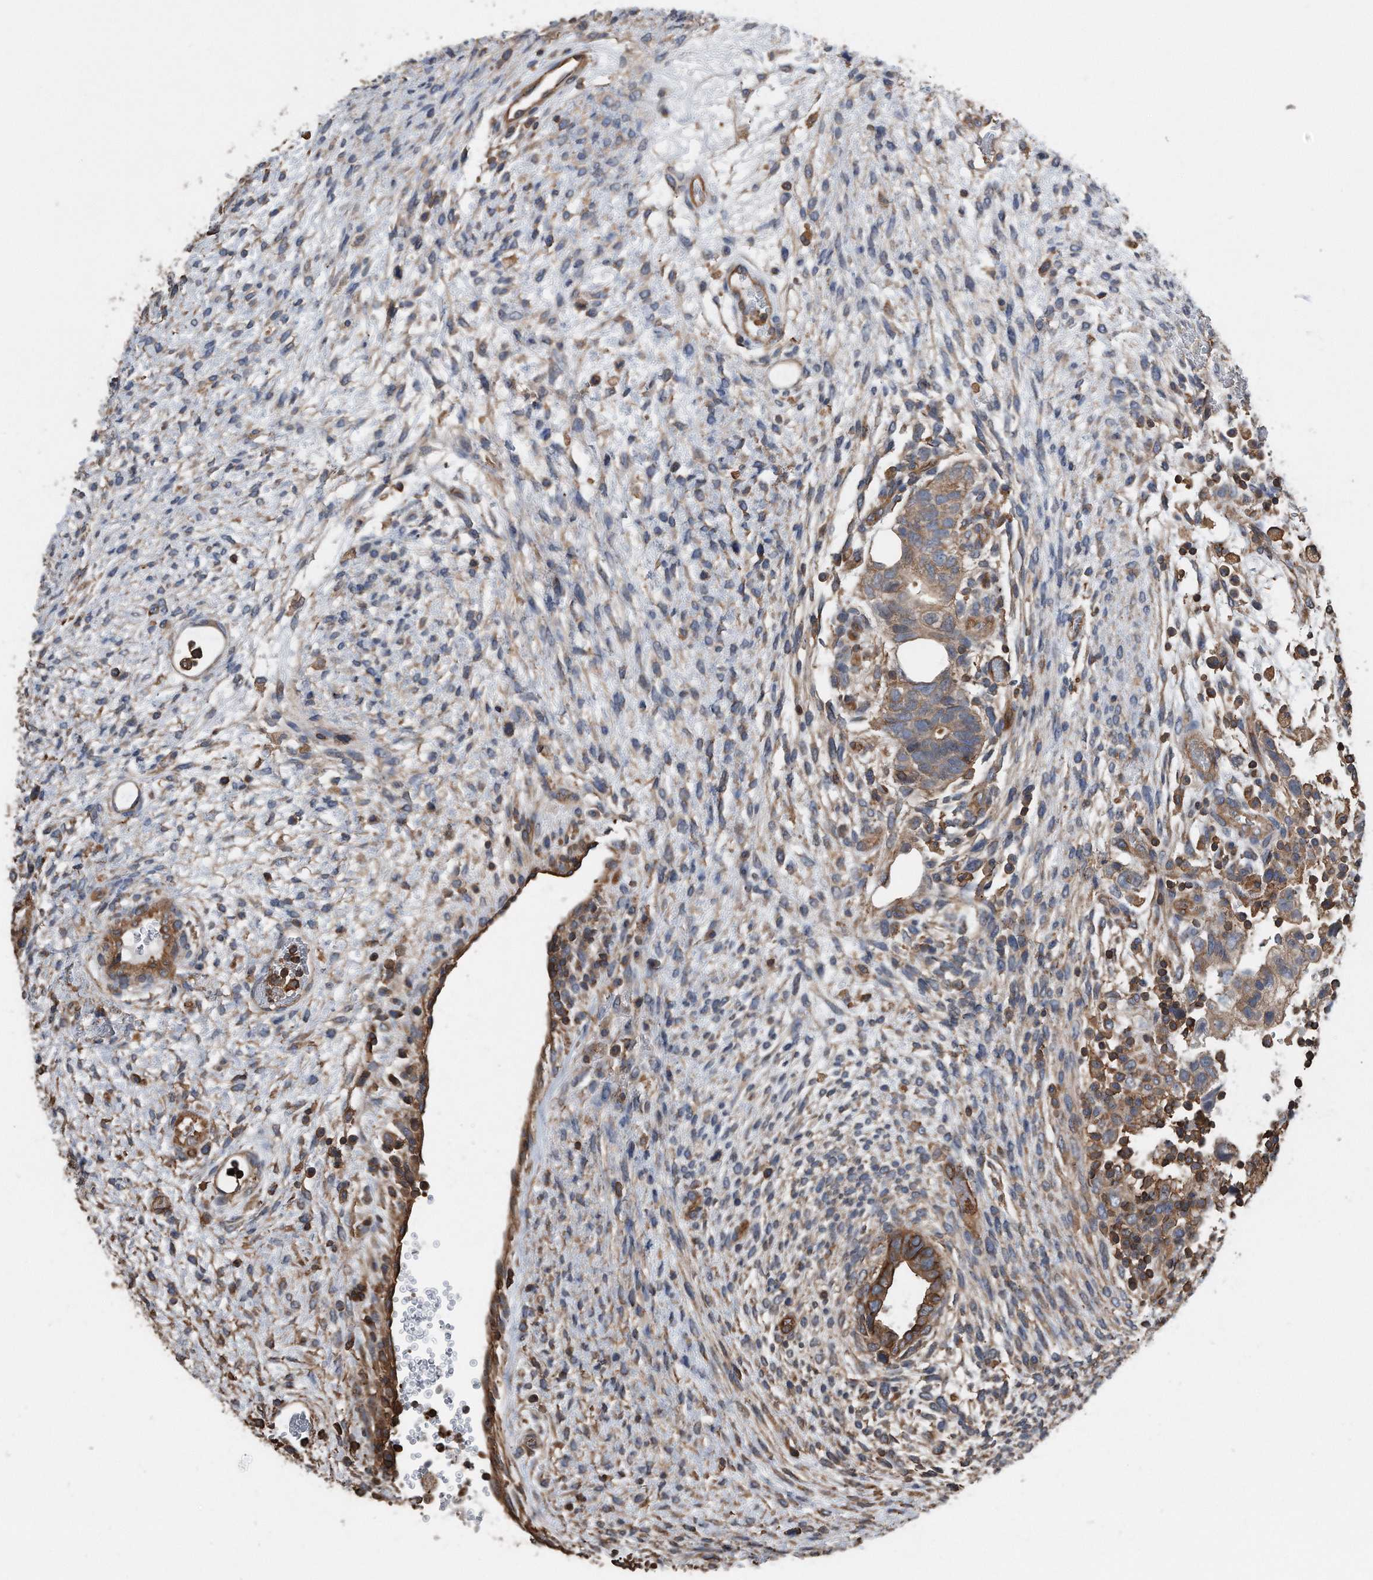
{"staining": {"intensity": "moderate", "quantity": ">75%", "location": "cytoplasmic/membranous"}, "tissue": "testis cancer", "cell_type": "Tumor cells", "image_type": "cancer", "snomed": [{"axis": "morphology", "description": "Carcinoma, Embryonal, NOS"}, {"axis": "topography", "description": "Testis"}], "caption": "The immunohistochemical stain shows moderate cytoplasmic/membranous staining in tumor cells of embryonal carcinoma (testis) tissue. (DAB IHC, brown staining for protein, blue staining for nuclei).", "gene": "RSPO3", "patient": {"sex": "male", "age": 37}}